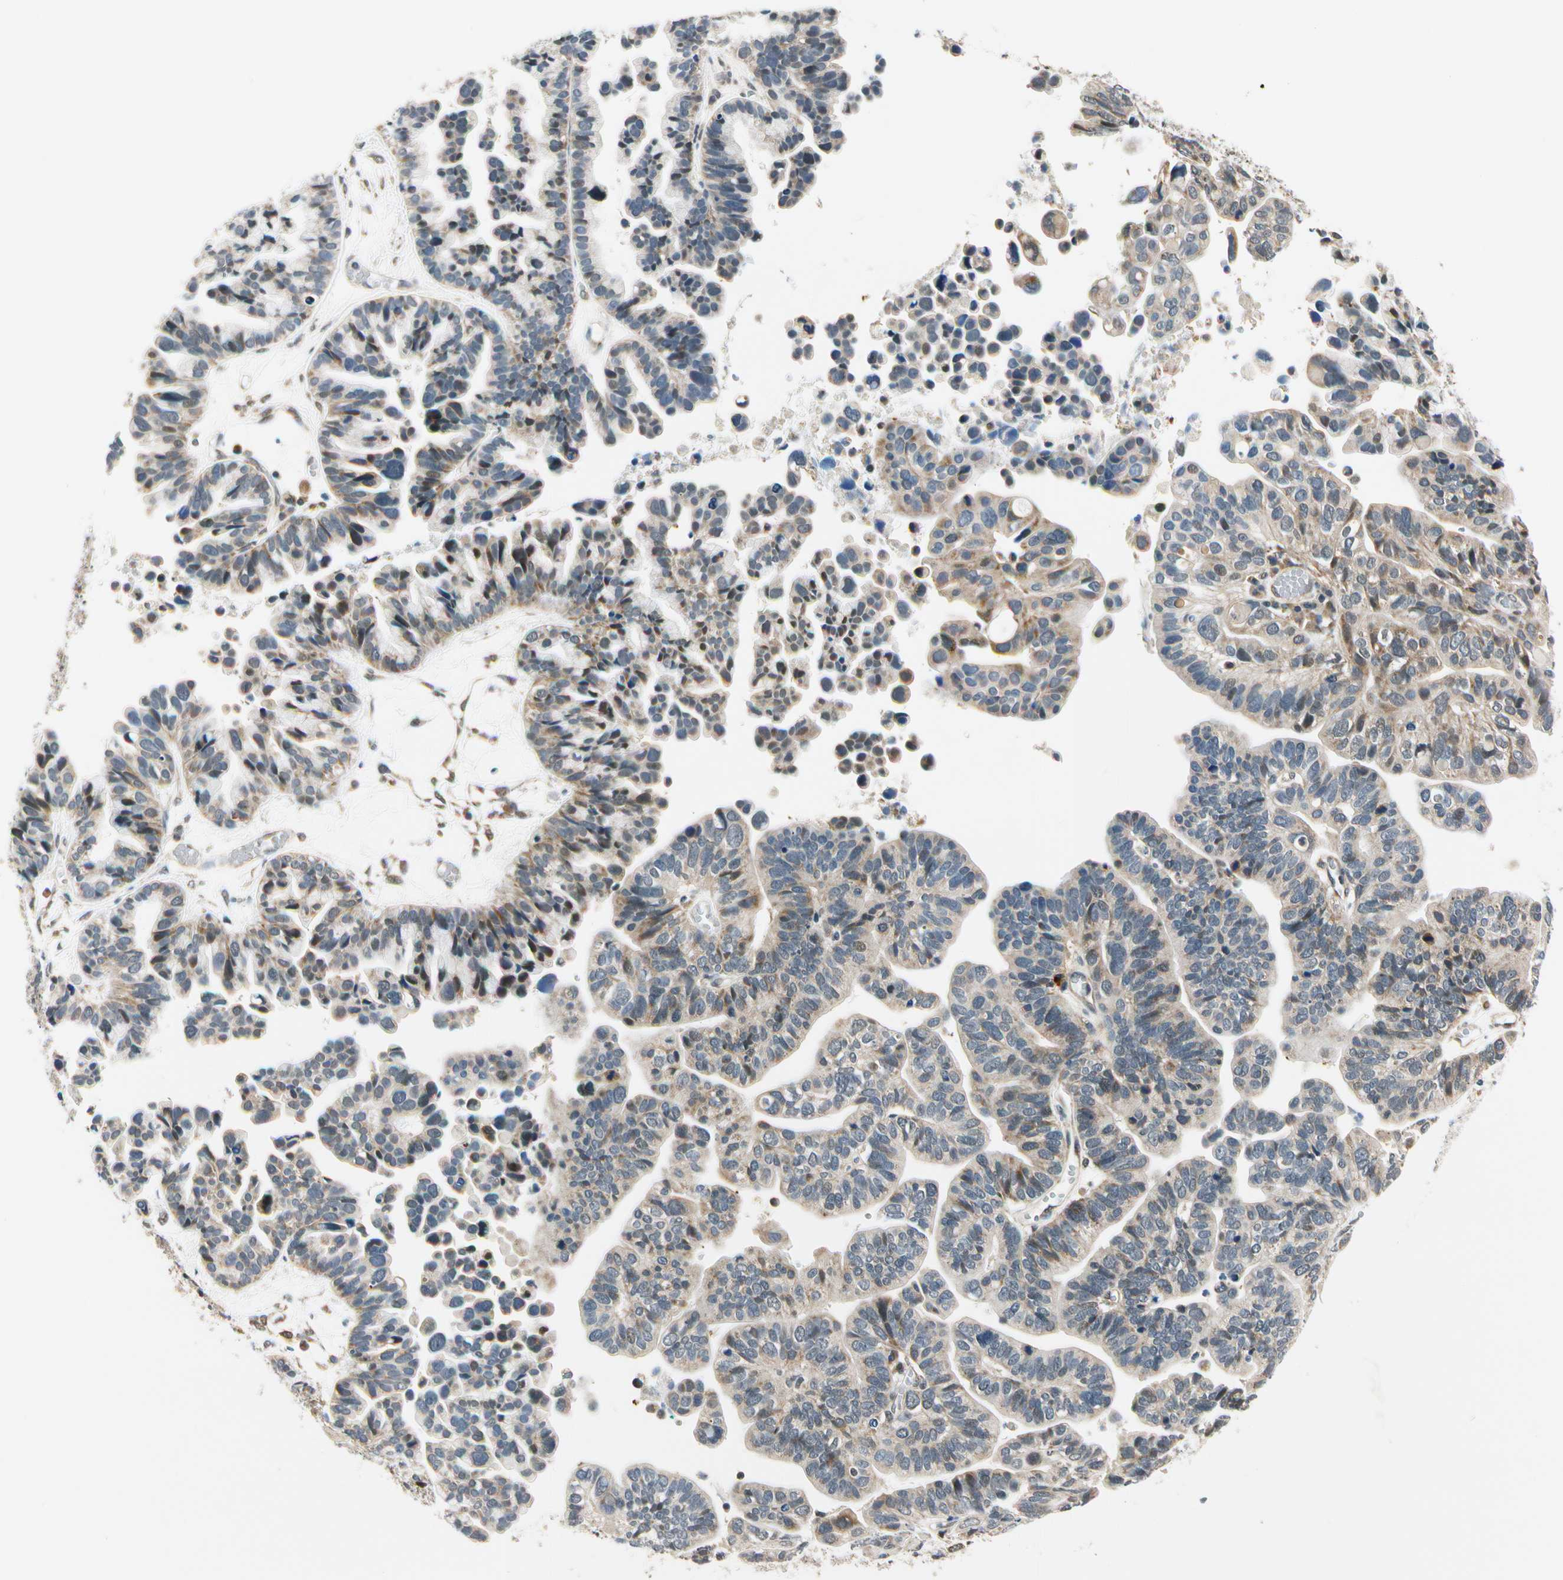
{"staining": {"intensity": "weak", "quantity": "<25%", "location": "cytoplasmic/membranous"}, "tissue": "ovarian cancer", "cell_type": "Tumor cells", "image_type": "cancer", "snomed": [{"axis": "morphology", "description": "Cystadenocarcinoma, serous, NOS"}, {"axis": "topography", "description": "Ovary"}], "caption": "Tumor cells show no significant positivity in ovarian cancer (serous cystadenocarcinoma).", "gene": "PDK2", "patient": {"sex": "female", "age": 56}}